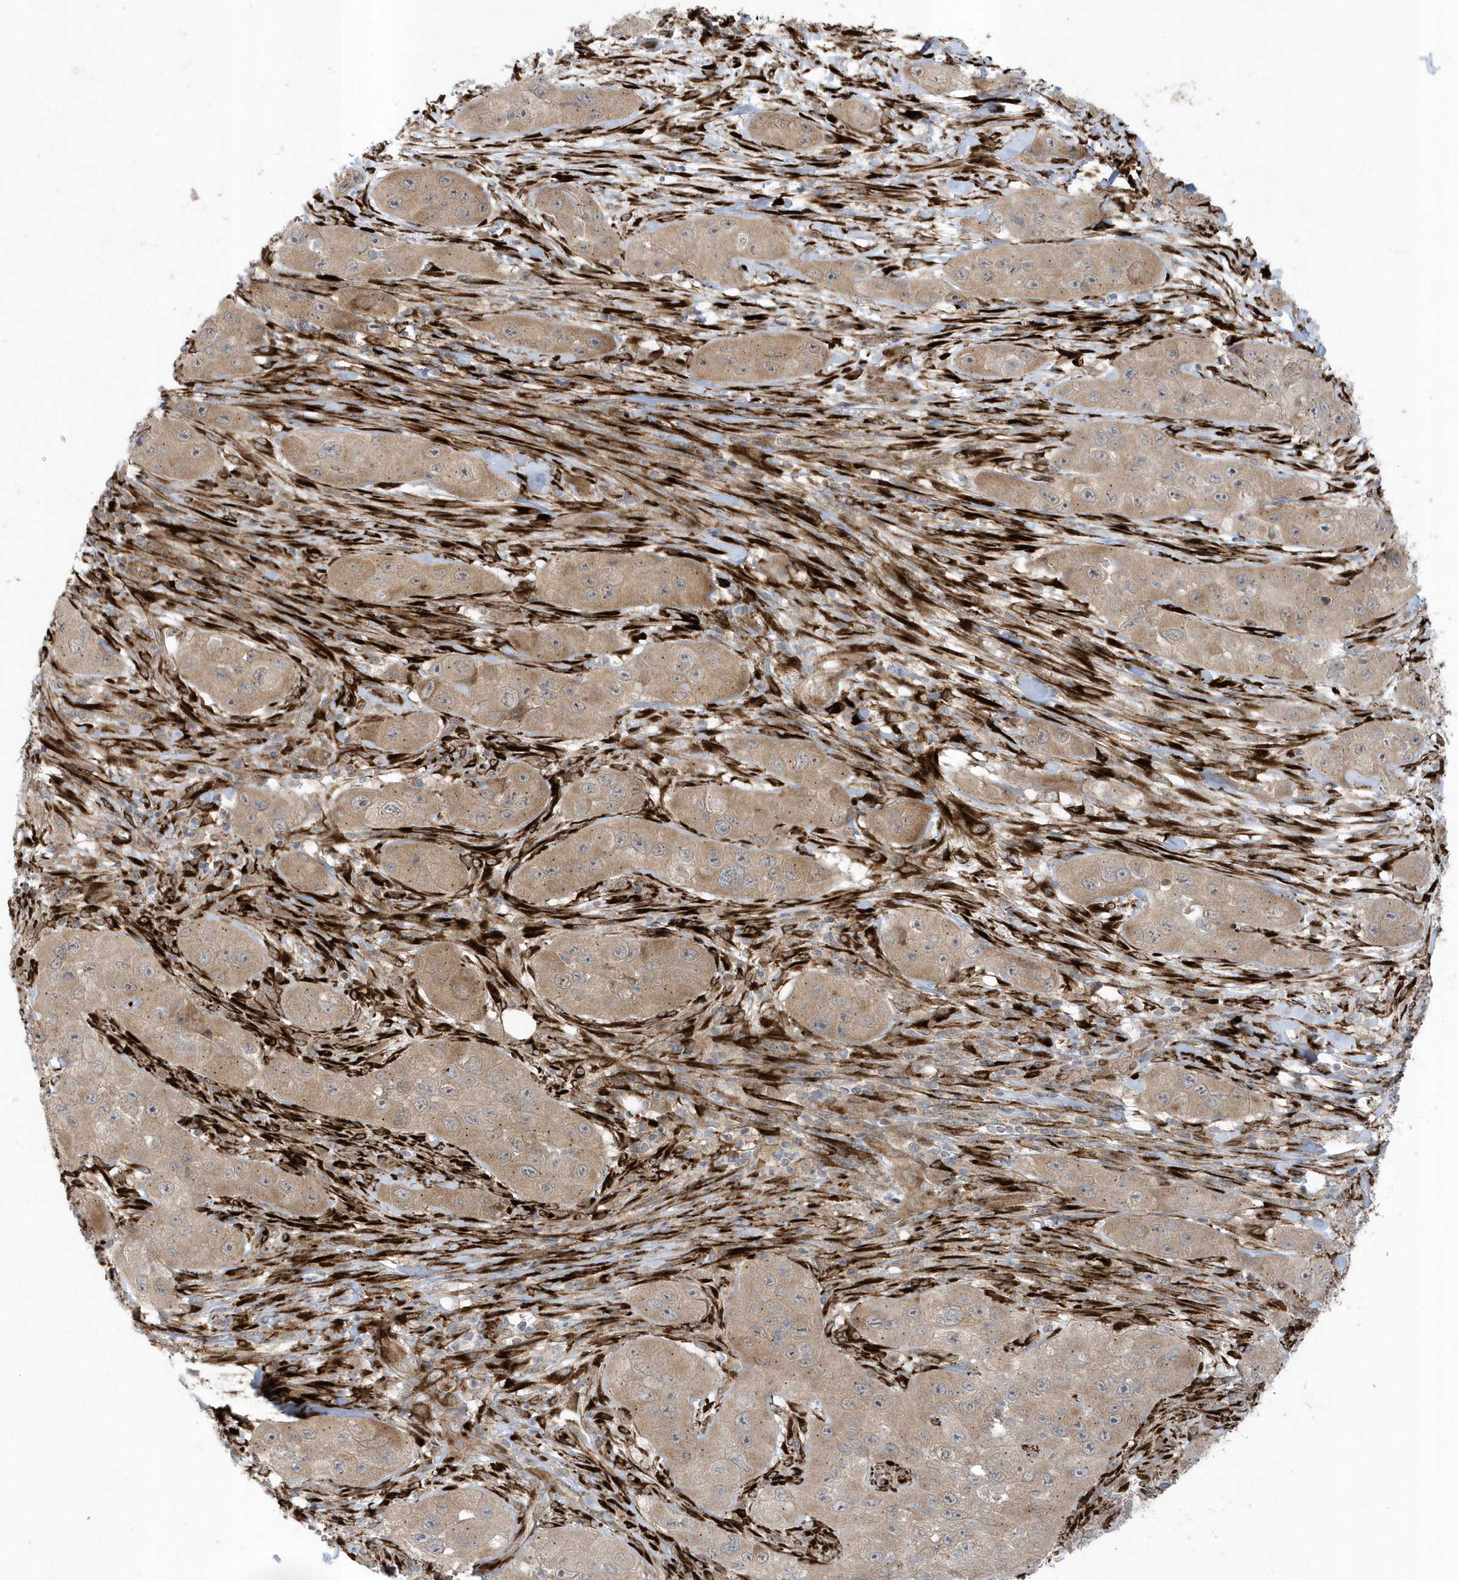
{"staining": {"intensity": "weak", "quantity": ">75%", "location": "cytoplasmic/membranous"}, "tissue": "skin cancer", "cell_type": "Tumor cells", "image_type": "cancer", "snomed": [{"axis": "morphology", "description": "Squamous cell carcinoma, NOS"}, {"axis": "topography", "description": "Skin"}, {"axis": "topography", "description": "Subcutis"}], "caption": "Immunohistochemistry staining of skin cancer, which displays low levels of weak cytoplasmic/membranous staining in approximately >75% of tumor cells indicating weak cytoplasmic/membranous protein expression. The staining was performed using DAB (brown) for protein detection and nuclei were counterstained in hematoxylin (blue).", "gene": "FAM98A", "patient": {"sex": "male", "age": 73}}